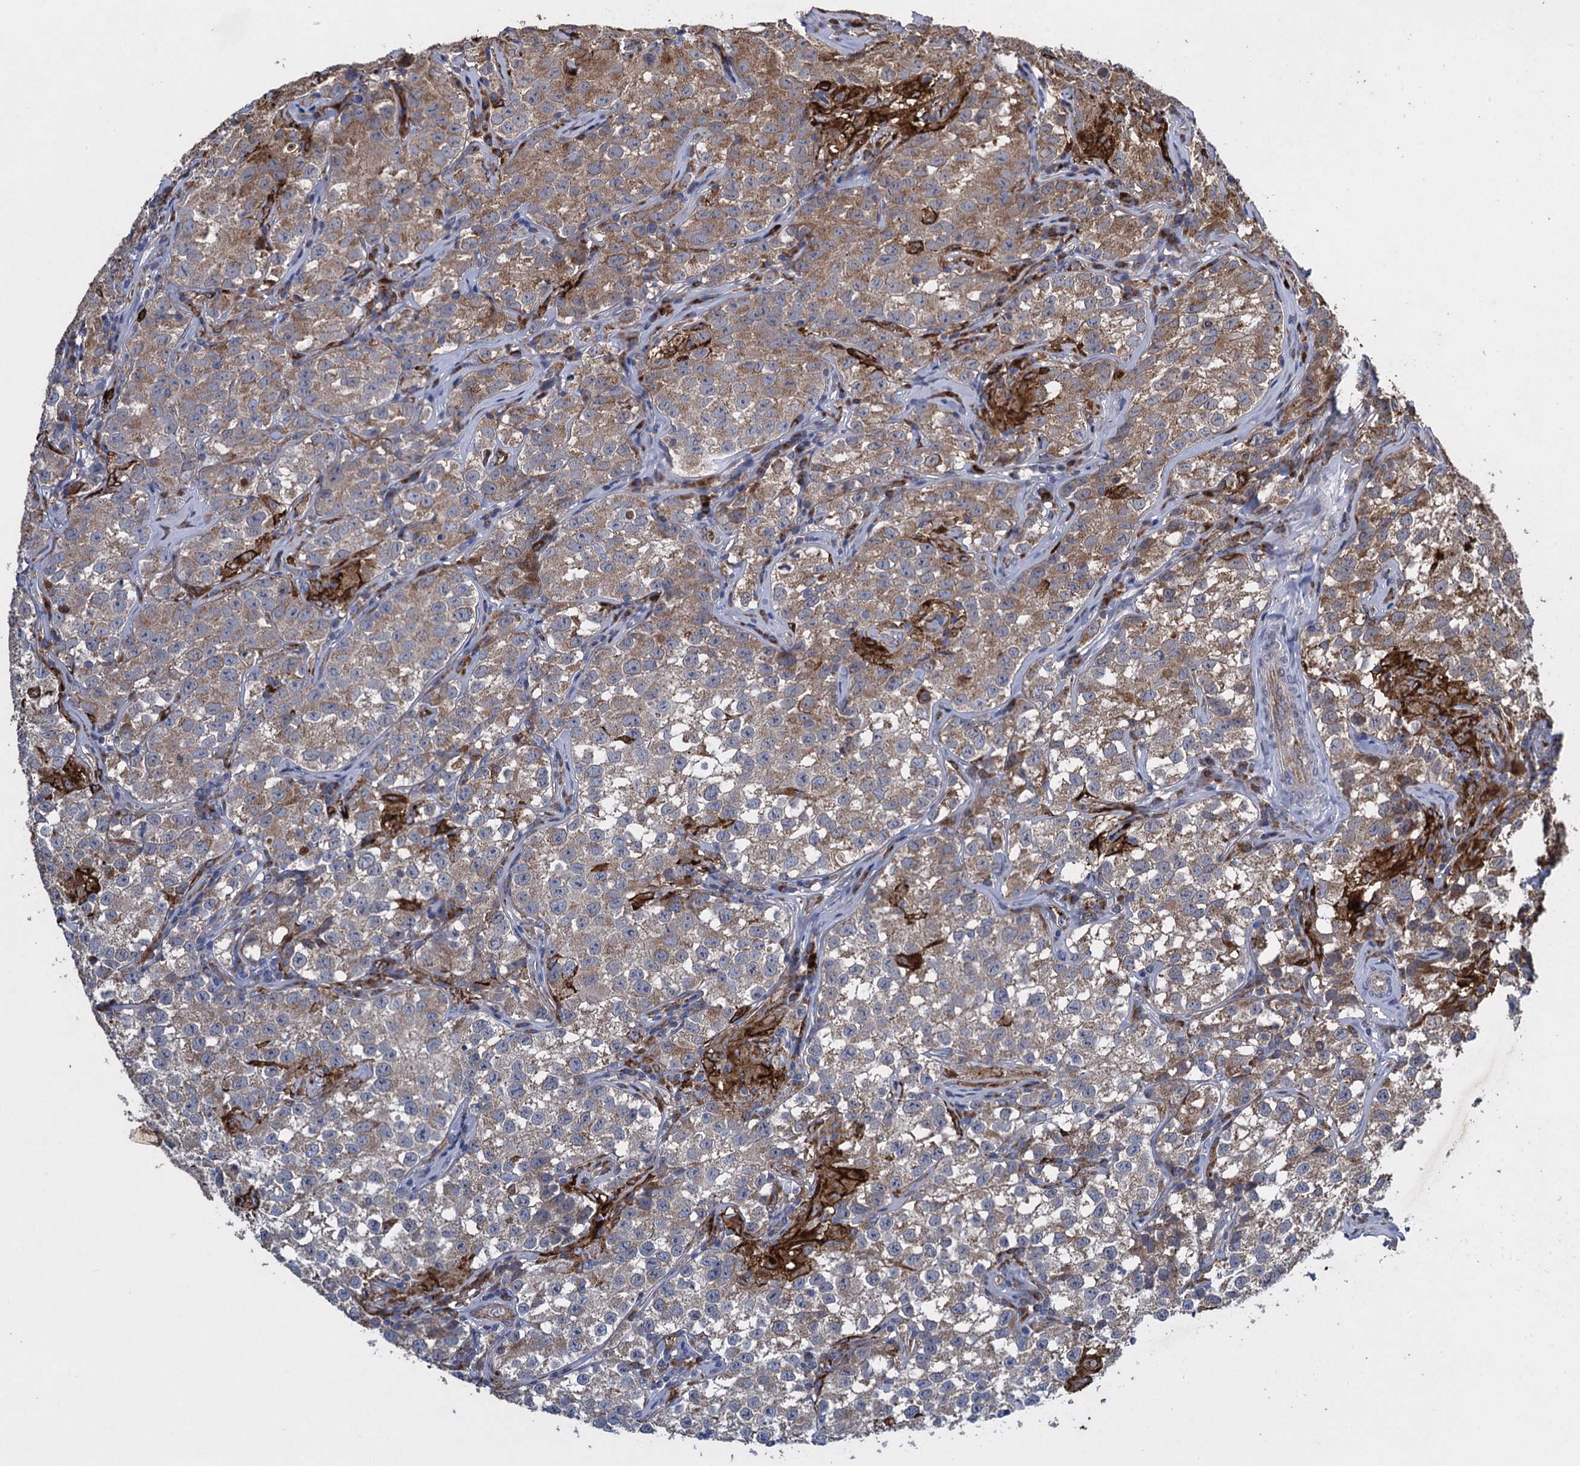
{"staining": {"intensity": "moderate", "quantity": ">75%", "location": "cytoplasmic/membranous"}, "tissue": "testis cancer", "cell_type": "Tumor cells", "image_type": "cancer", "snomed": [{"axis": "morphology", "description": "Seminoma, NOS"}, {"axis": "morphology", "description": "Carcinoma, Embryonal, NOS"}, {"axis": "topography", "description": "Testis"}], "caption": "A high-resolution micrograph shows immunohistochemistry staining of testis seminoma, which exhibits moderate cytoplasmic/membranous staining in approximately >75% of tumor cells.", "gene": "TXNDC11", "patient": {"sex": "male", "age": 43}}